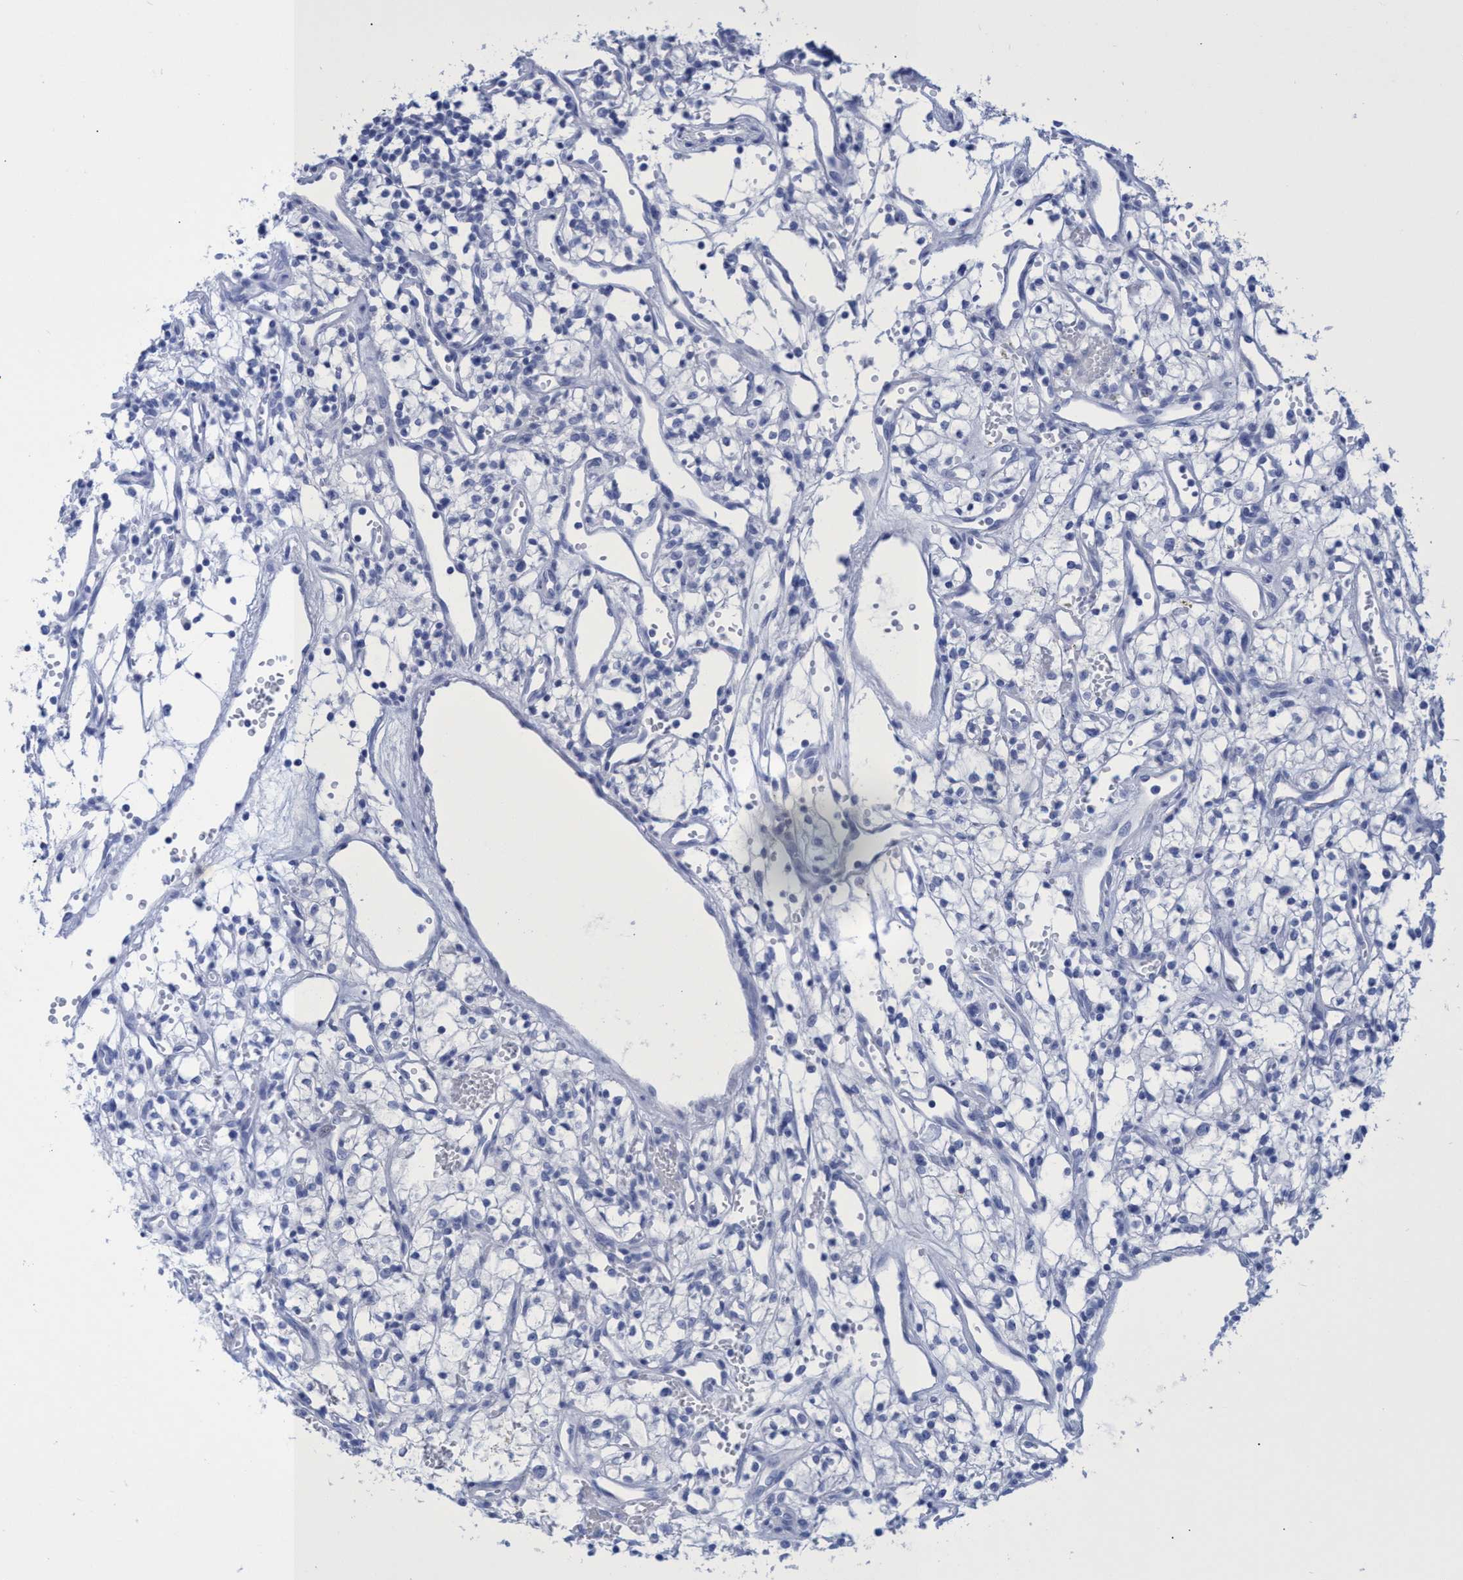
{"staining": {"intensity": "negative", "quantity": "none", "location": "none"}, "tissue": "renal cancer", "cell_type": "Tumor cells", "image_type": "cancer", "snomed": [{"axis": "morphology", "description": "Adenocarcinoma, NOS"}, {"axis": "topography", "description": "Kidney"}], "caption": "A high-resolution photomicrograph shows immunohistochemistry staining of adenocarcinoma (renal), which displays no significant staining in tumor cells. Nuclei are stained in blue.", "gene": "INSL6", "patient": {"sex": "male", "age": 59}}